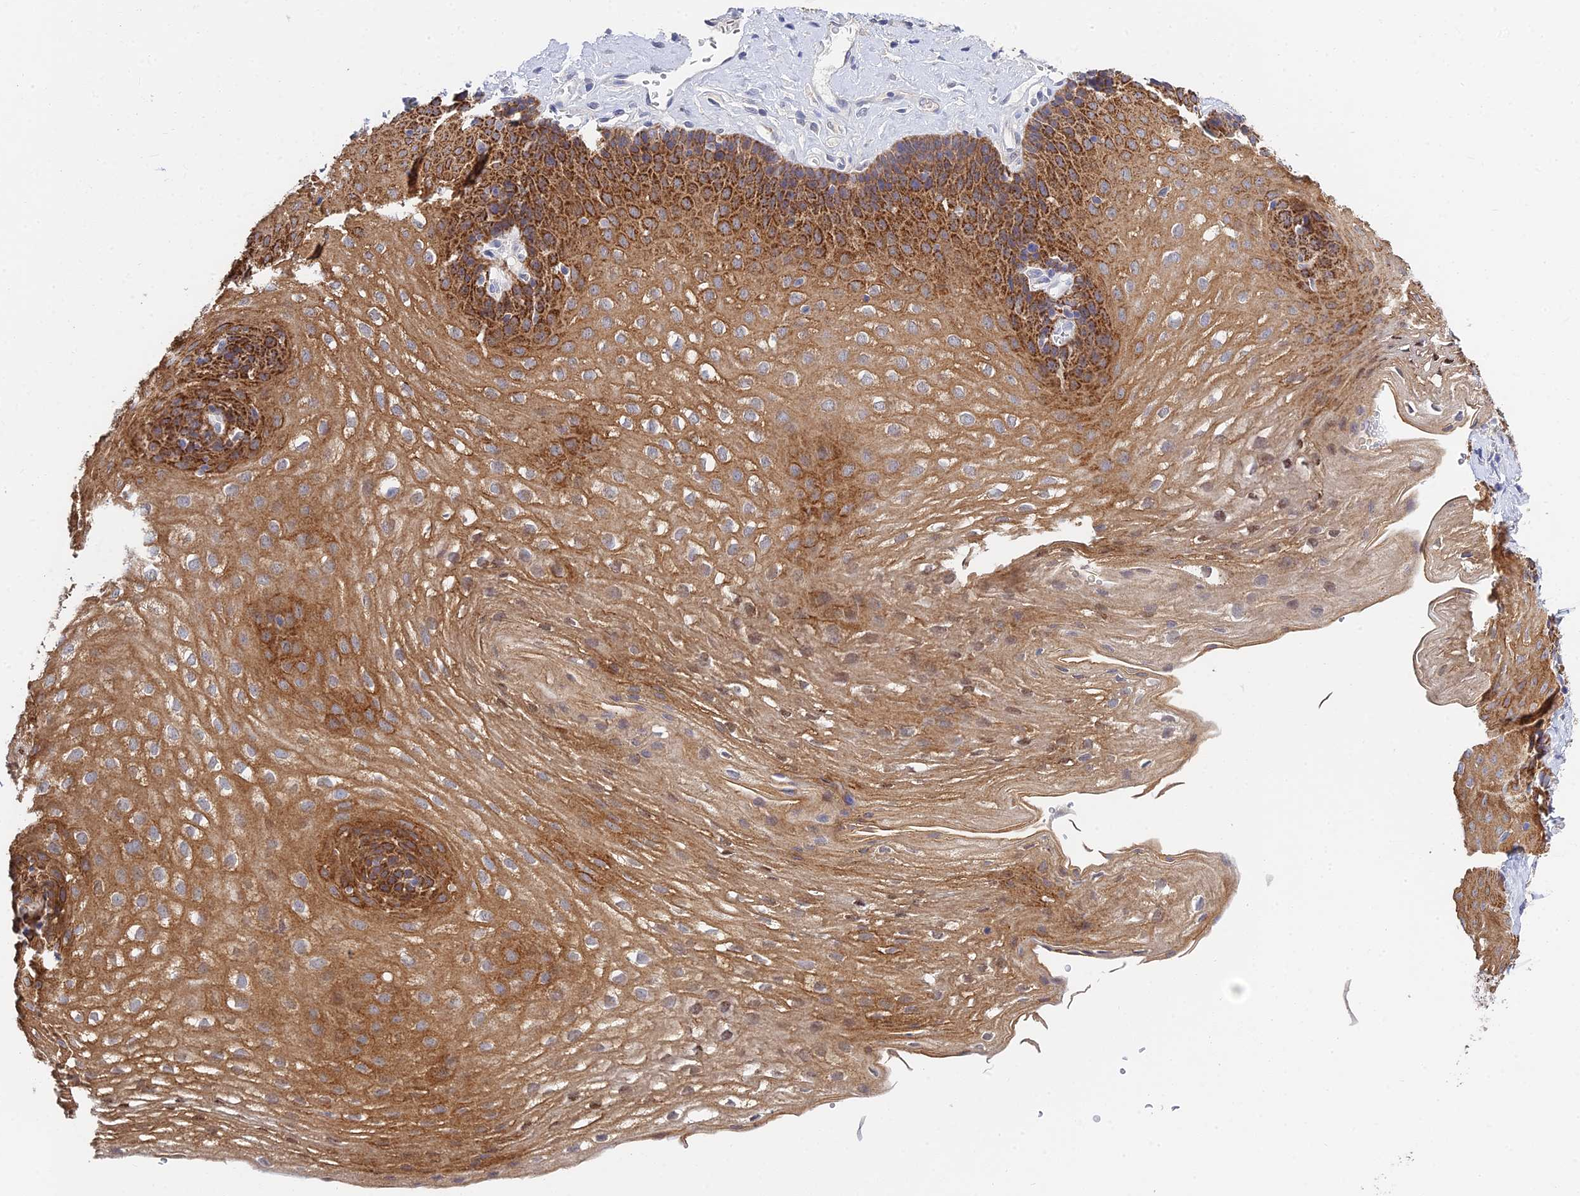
{"staining": {"intensity": "strong", "quantity": "25%-75%", "location": "cytoplasmic/membranous"}, "tissue": "esophagus", "cell_type": "Squamous epithelial cells", "image_type": "normal", "snomed": [{"axis": "morphology", "description": "Normal tissue, NOS"}, {"axis": "topography", "description": "Esophagus"}], "caption": "Human esophagus stained for a protein (brown) exhibits strong cytoplasmic/membranous positive expression in approximately 25%-75% of squamous epithelial cells.", "gene": "HOXB1", "patient": {"sex": "female", "age": 66}}